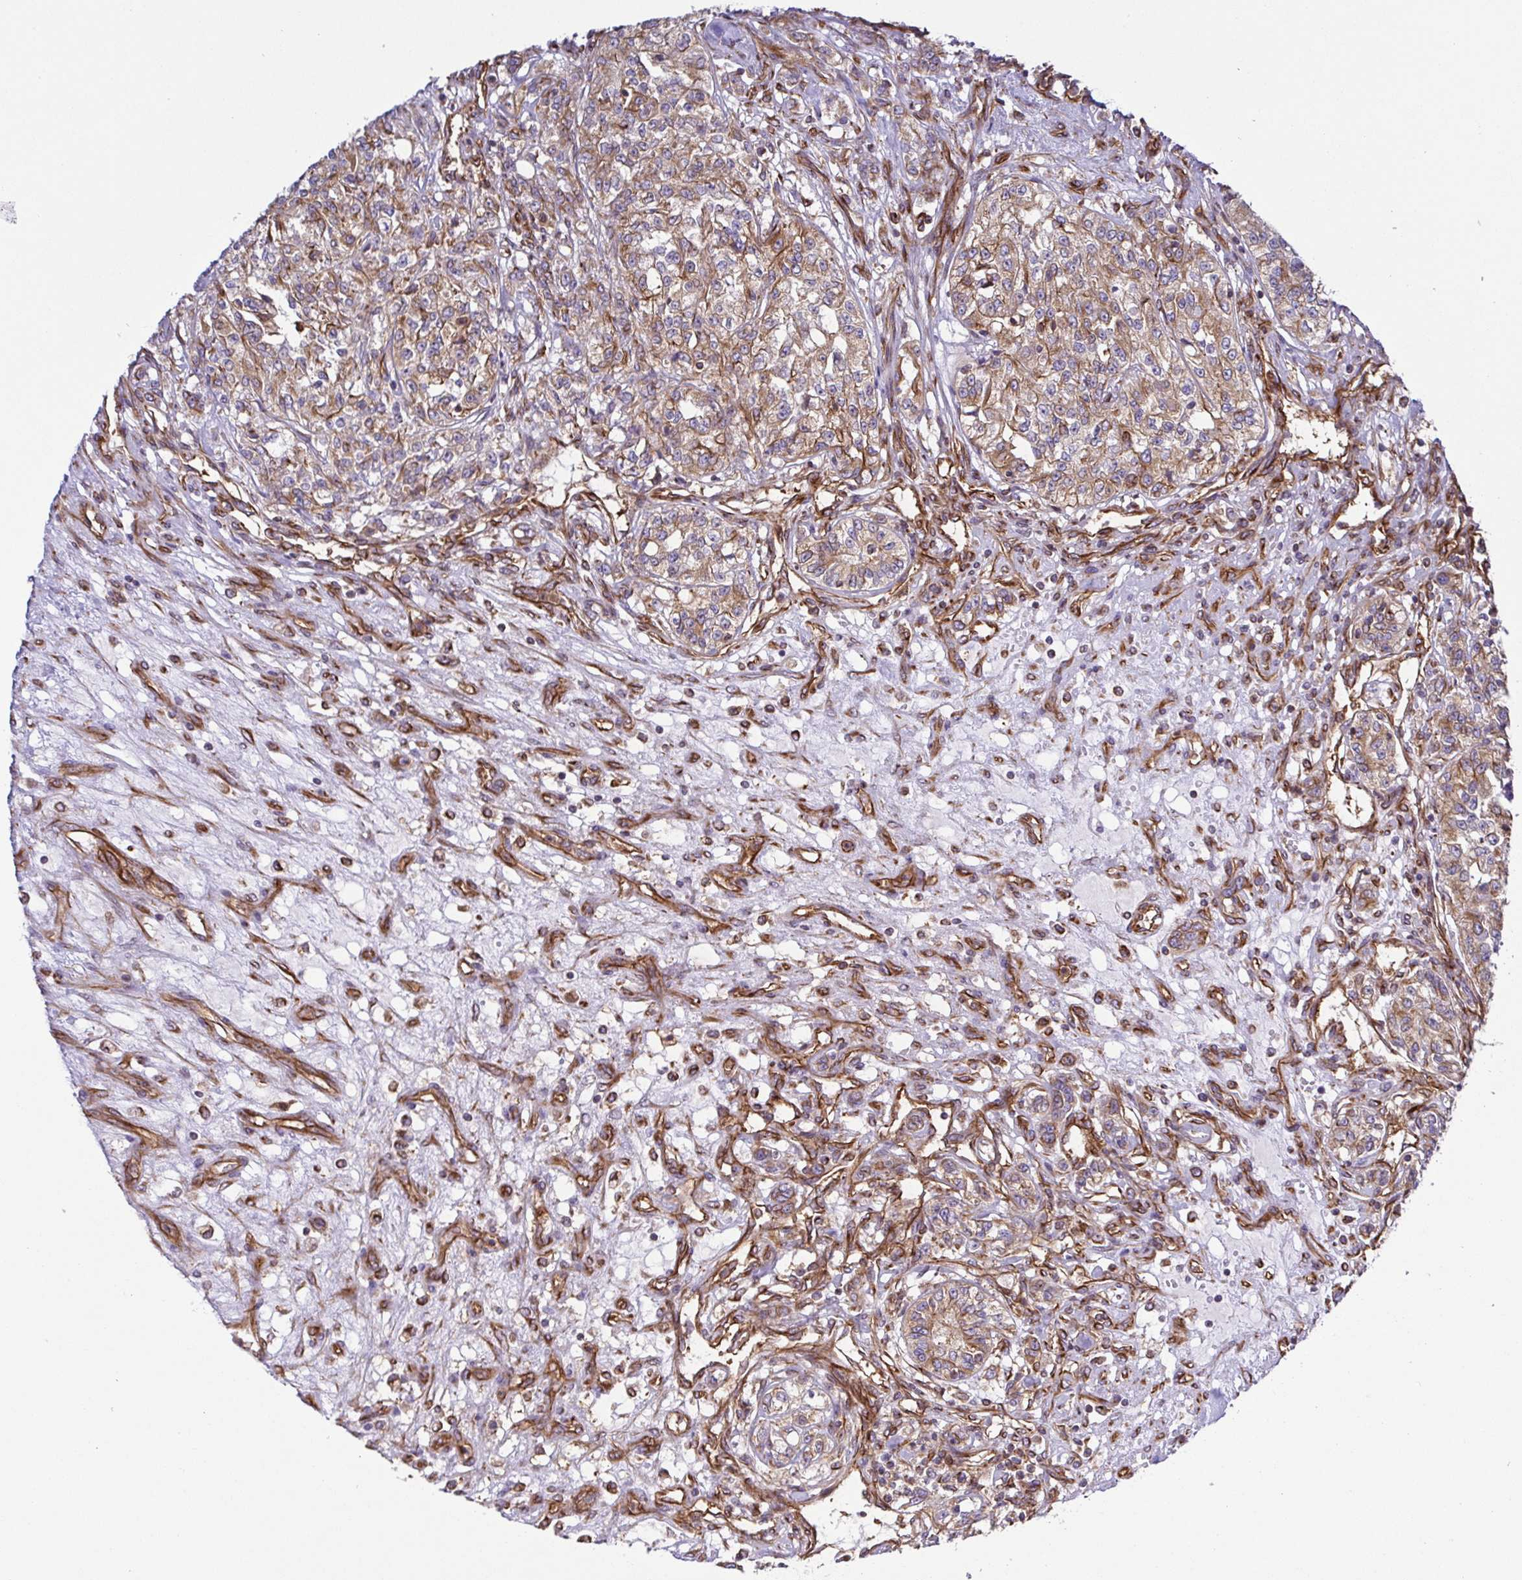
{"staining": {"intensity": "weak", "quantity": "25%-75%", "location": "cytoplasmic/membranous"}, "tissue": "renal cancer", "cell_type": "Tumor cells", "image_type": "cancer", "snomed": [{"axis": "morphology", "description": "Adenocarcinoma, NOS"}, {"axis": "topography", "description": "Kidney"}], "caption": "Adenocarcinoma (renal) tissue displays weak cytoplasmic/membranous staining in approximately 25%-75% of tumor cells (Stains: DAB (3,3'-diaminobenzidine) in brown, nuclei in blue, Microscopy: brightfield microscopy at high magnification).", "gene": "KIF5B", "patient": {"sex": "female", "age": 63}}